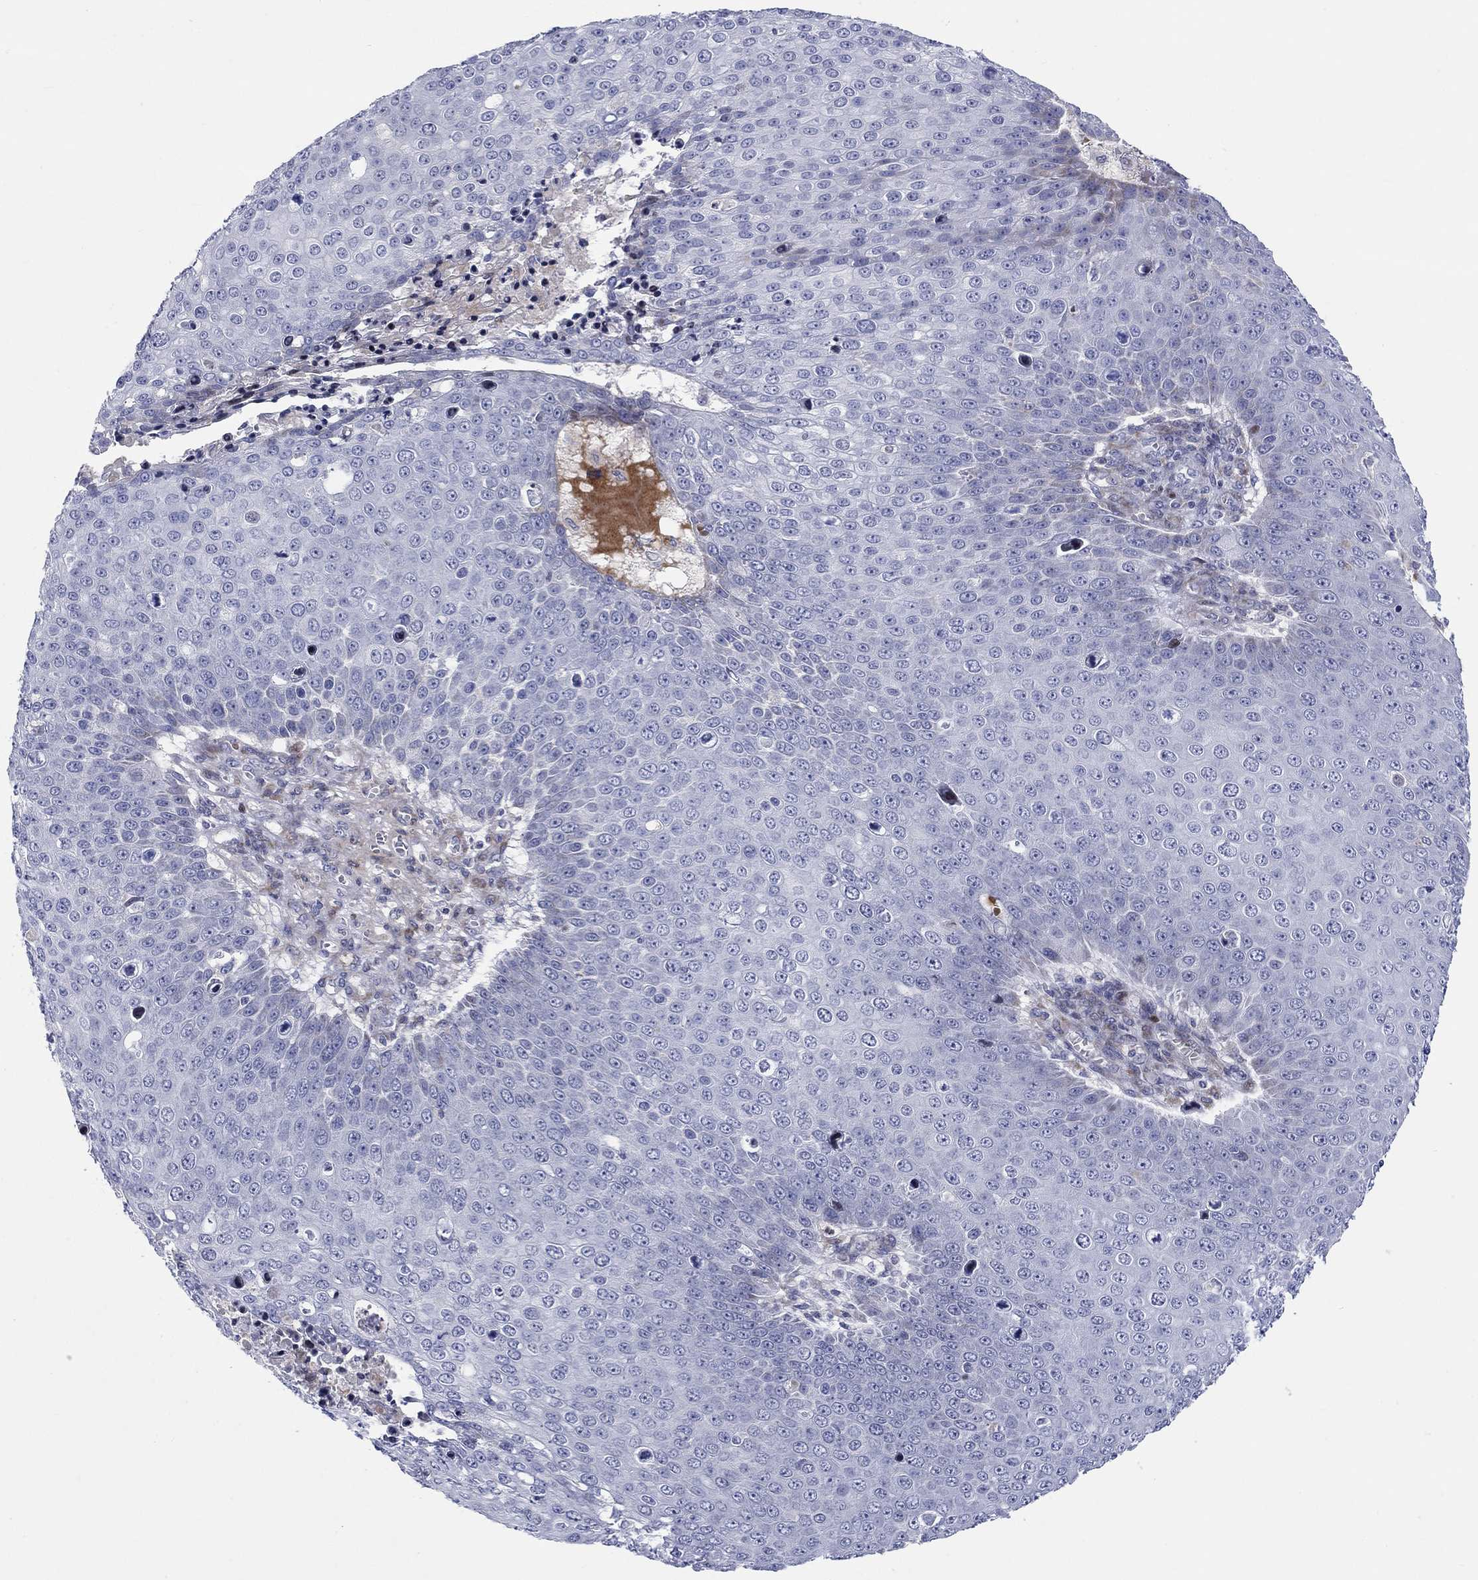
{"staining": {"intensity": "negative", "quantity": "none", "location": "none"}, "tissue": "skin cancer", "cell_type": "Tumor cells", "image_type": "cancer", "snomed": [{"axis": "morphology", "description": "Squamous cell carcinoma, NOS"}, {"axis": "topography", "description": "Skin"}], "caption": "High power microscopy image of an immunohistochemistry micrograph of skin squamous cell carcinoma, revealing no significant positivity in tumor cells. Brightfield microscopy of immunohistochemistry stained with DAB (3,3'-diaminobenzidine) (brown) and hematoxylin (blue), captured at high magnification.", "gene": "ARHGAP36", "patient": {"sex": "male", "age": 71}}